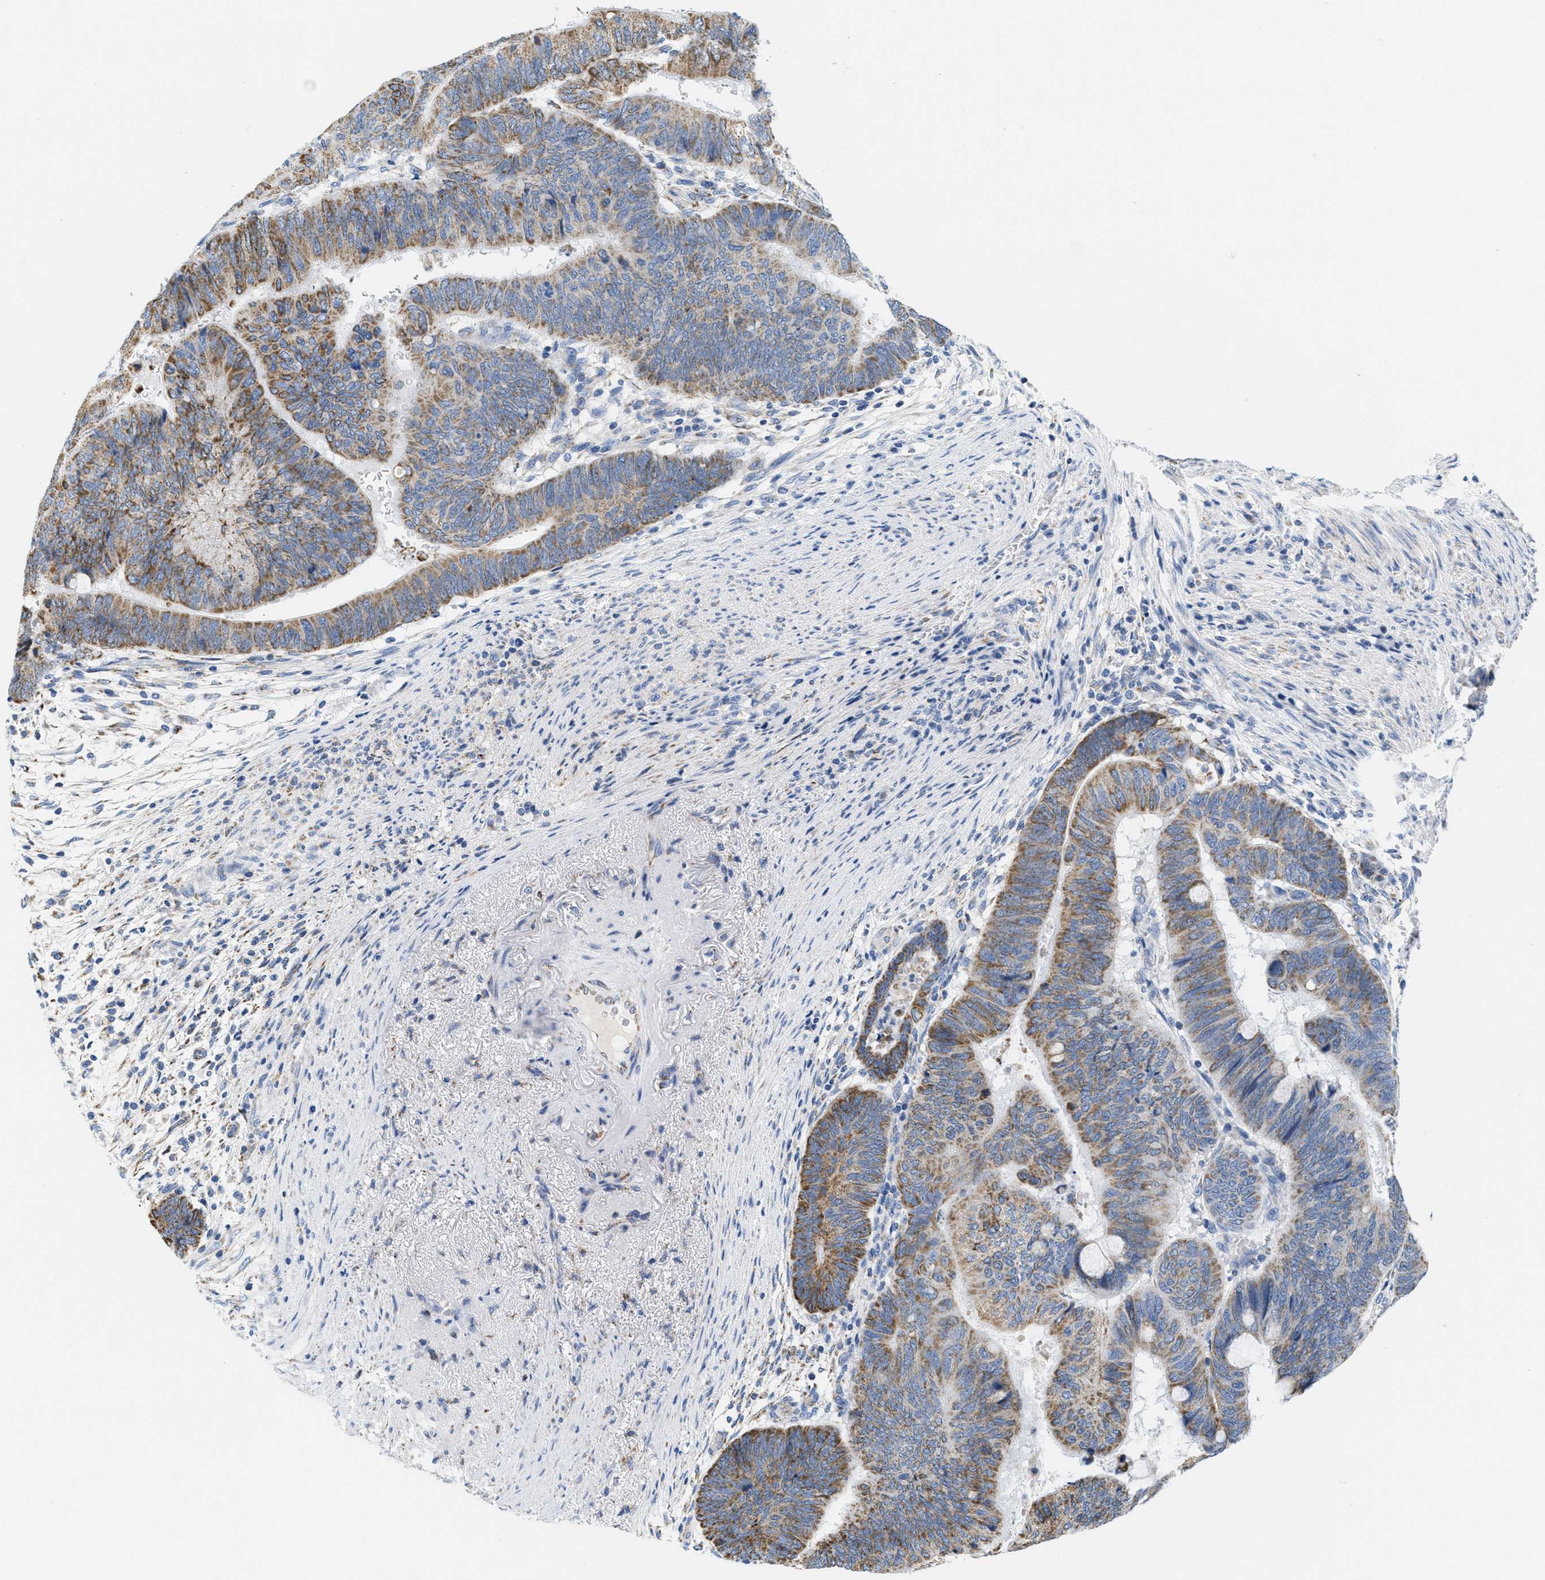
{"staining": {"intensity": "moderate", "quantity": "25%-75%", "location": "cytoplasmic/membranous"}, "tissue": "colorectal cancer", "cell_type": "Tumor cells", "image_type": "cancer", "snomed": [{"axis": "morphology", "description": "Normal tissue, NOS"}, {"axis": "morphology", "description": "Adenocarcinoma, NOS"}, {"axis": "topography", "description": "Rectum"}, {"axis": "topography", "description": "Peripheral nerve tissue"}], "caption": "IHC image of human colorectal adenocarcinoma stained for a protein (brown), which displays medium levels of moderate cytoplasmic/membranous positivity in about 25%-75% of tumor cells.", "gene": "KCNJ5", "patient": {"sex": "male", "age": 92}}